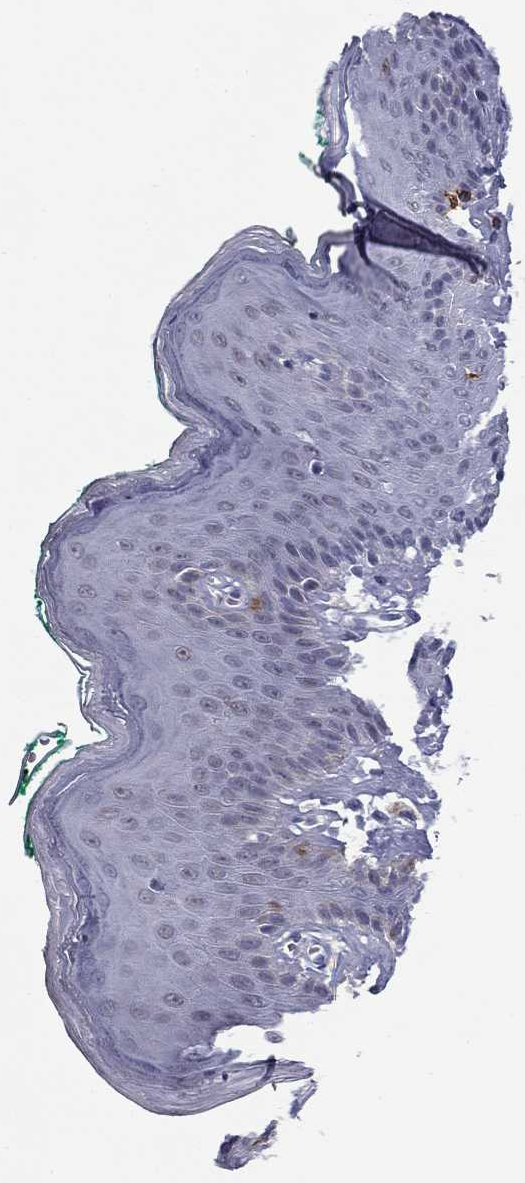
{"staining": {"intensity": "negative", "quantity": "none", "location": "none"}, "tissue": "skin", "cell_type": "Epidermal cells", "image_type": "normal", "snomed": [{"axis": "morphology", "description": "Normal tissue, NOS"}, {"axis": "topography", "description": "Vulva"}], "caption": "A high-resolution micrograph shows IHC staining of benign skin, which displays no significant staining in epidermal cells.", "gene": "TRAT1", "patient": {"sex": "female", "age": 66}}